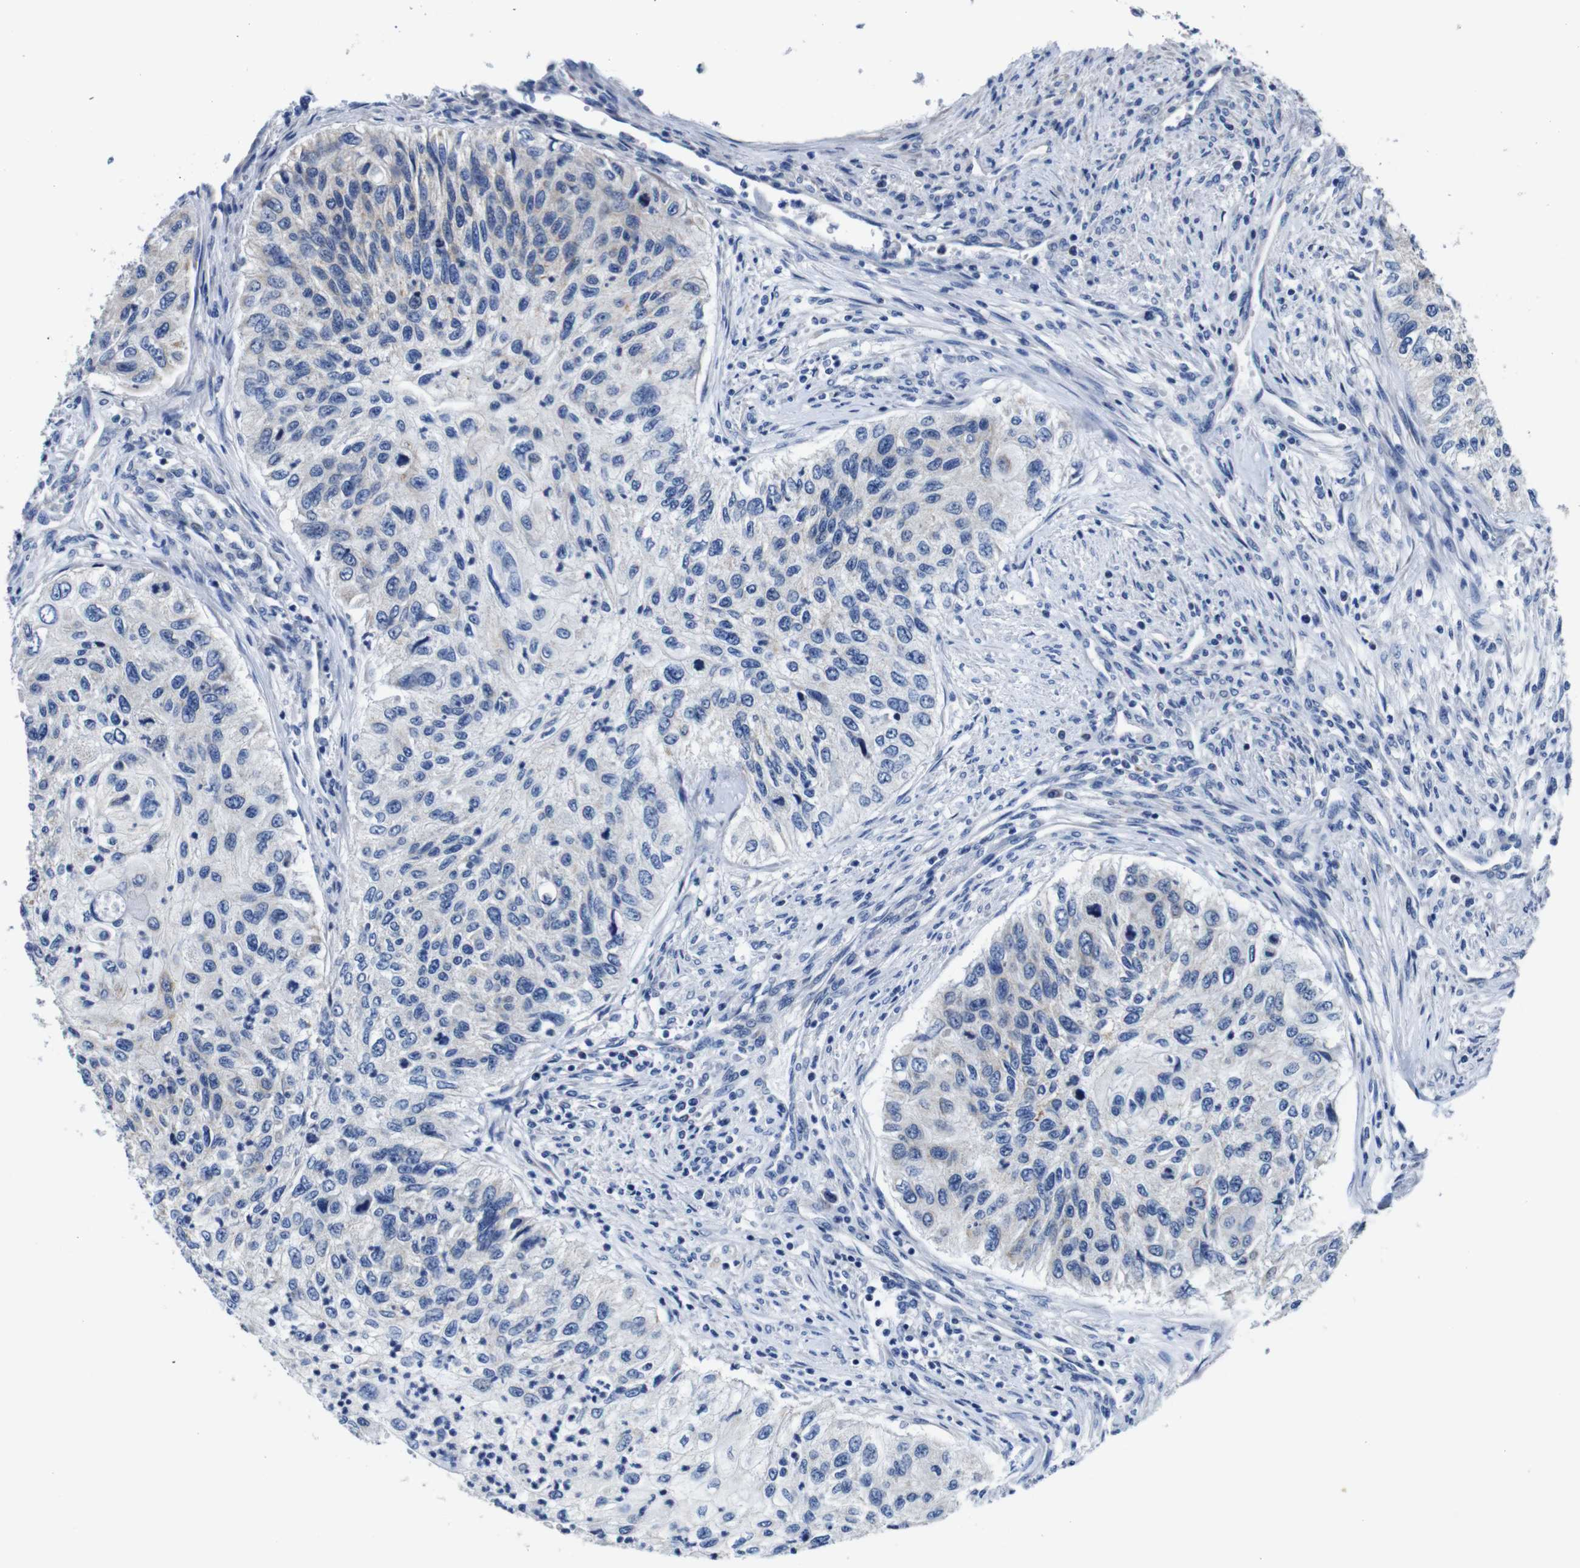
{"staining": {"intensity": "negative", "quantity": "none", "location": "none"}, "tissue": "urothelial cancer", "cell_type": "Tumor cells", "image_type": "cancer", "snomed": [{"axis": "morphology", "description": "Urothelial carcinoma, High grade"}, {"axis": "topography", "description": "Urinary bladder"}], "caption": "Protein analysis of urothelial cancer displays no significant staining in tumor cells.", "gene": "SNX19", "patient": {"sex": "female", "age": 60}}